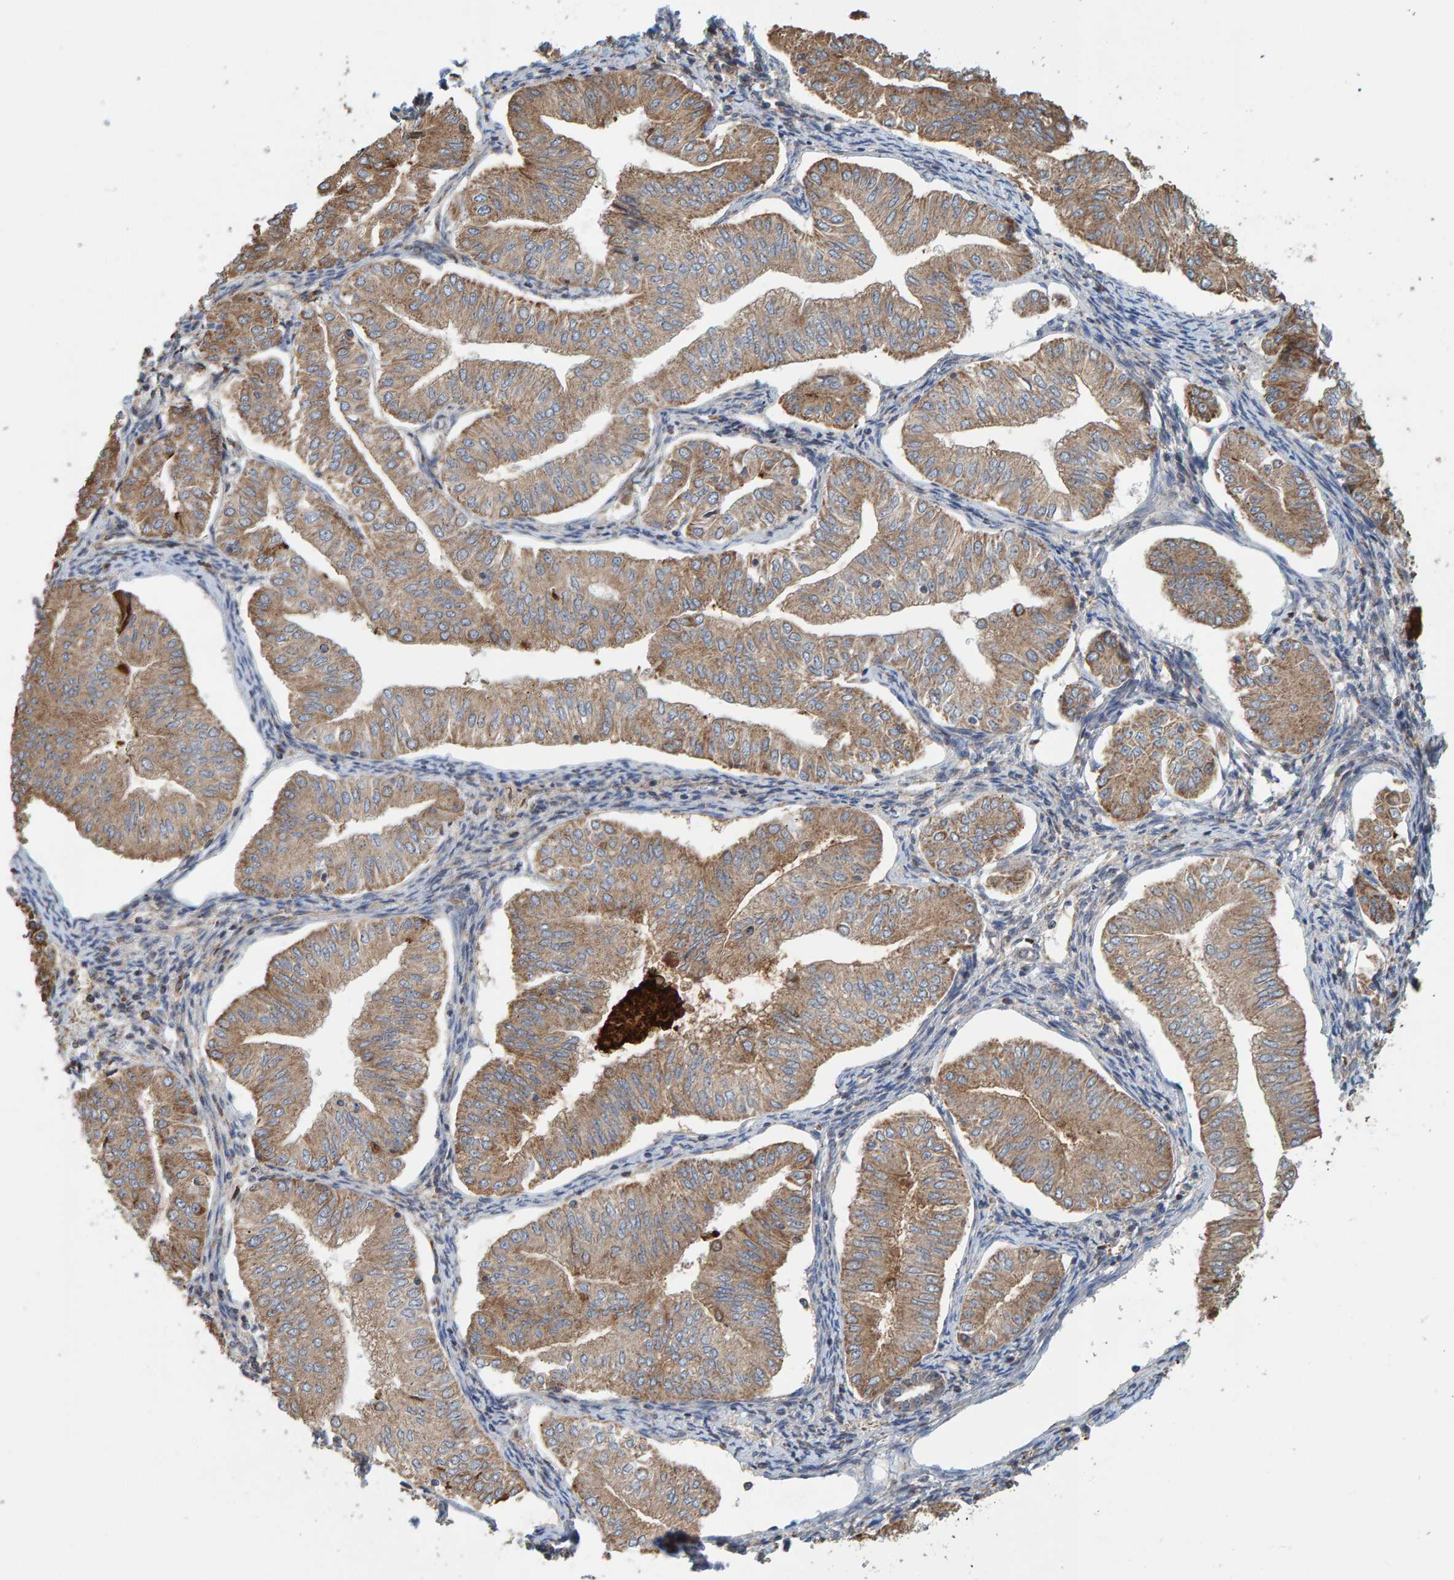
{"staining": {"intensity": "moderate", "quantity": ">75%", "location": "cytoplasmic/membranous"}, "tissue": "endometrial cancer", "cell_type": "Tumor cells", "image_type": "cancer", "snomed": [{"axis": "morphology", "description": "Normal tissue, NOS"}, {"axis": "morphology", "description": "Adenocarcinoma, NOS"}, {"axis": "topography", "description": "Endometrium"}], "caption": "This is a histology image of IHC staining of adenocarcinoma (endometrial), which shows moderate staining in the cytoplasmic/membranous of tumor cells.", "gene": "MRPL45", "patient": {"sex": "female", "age": 53}}